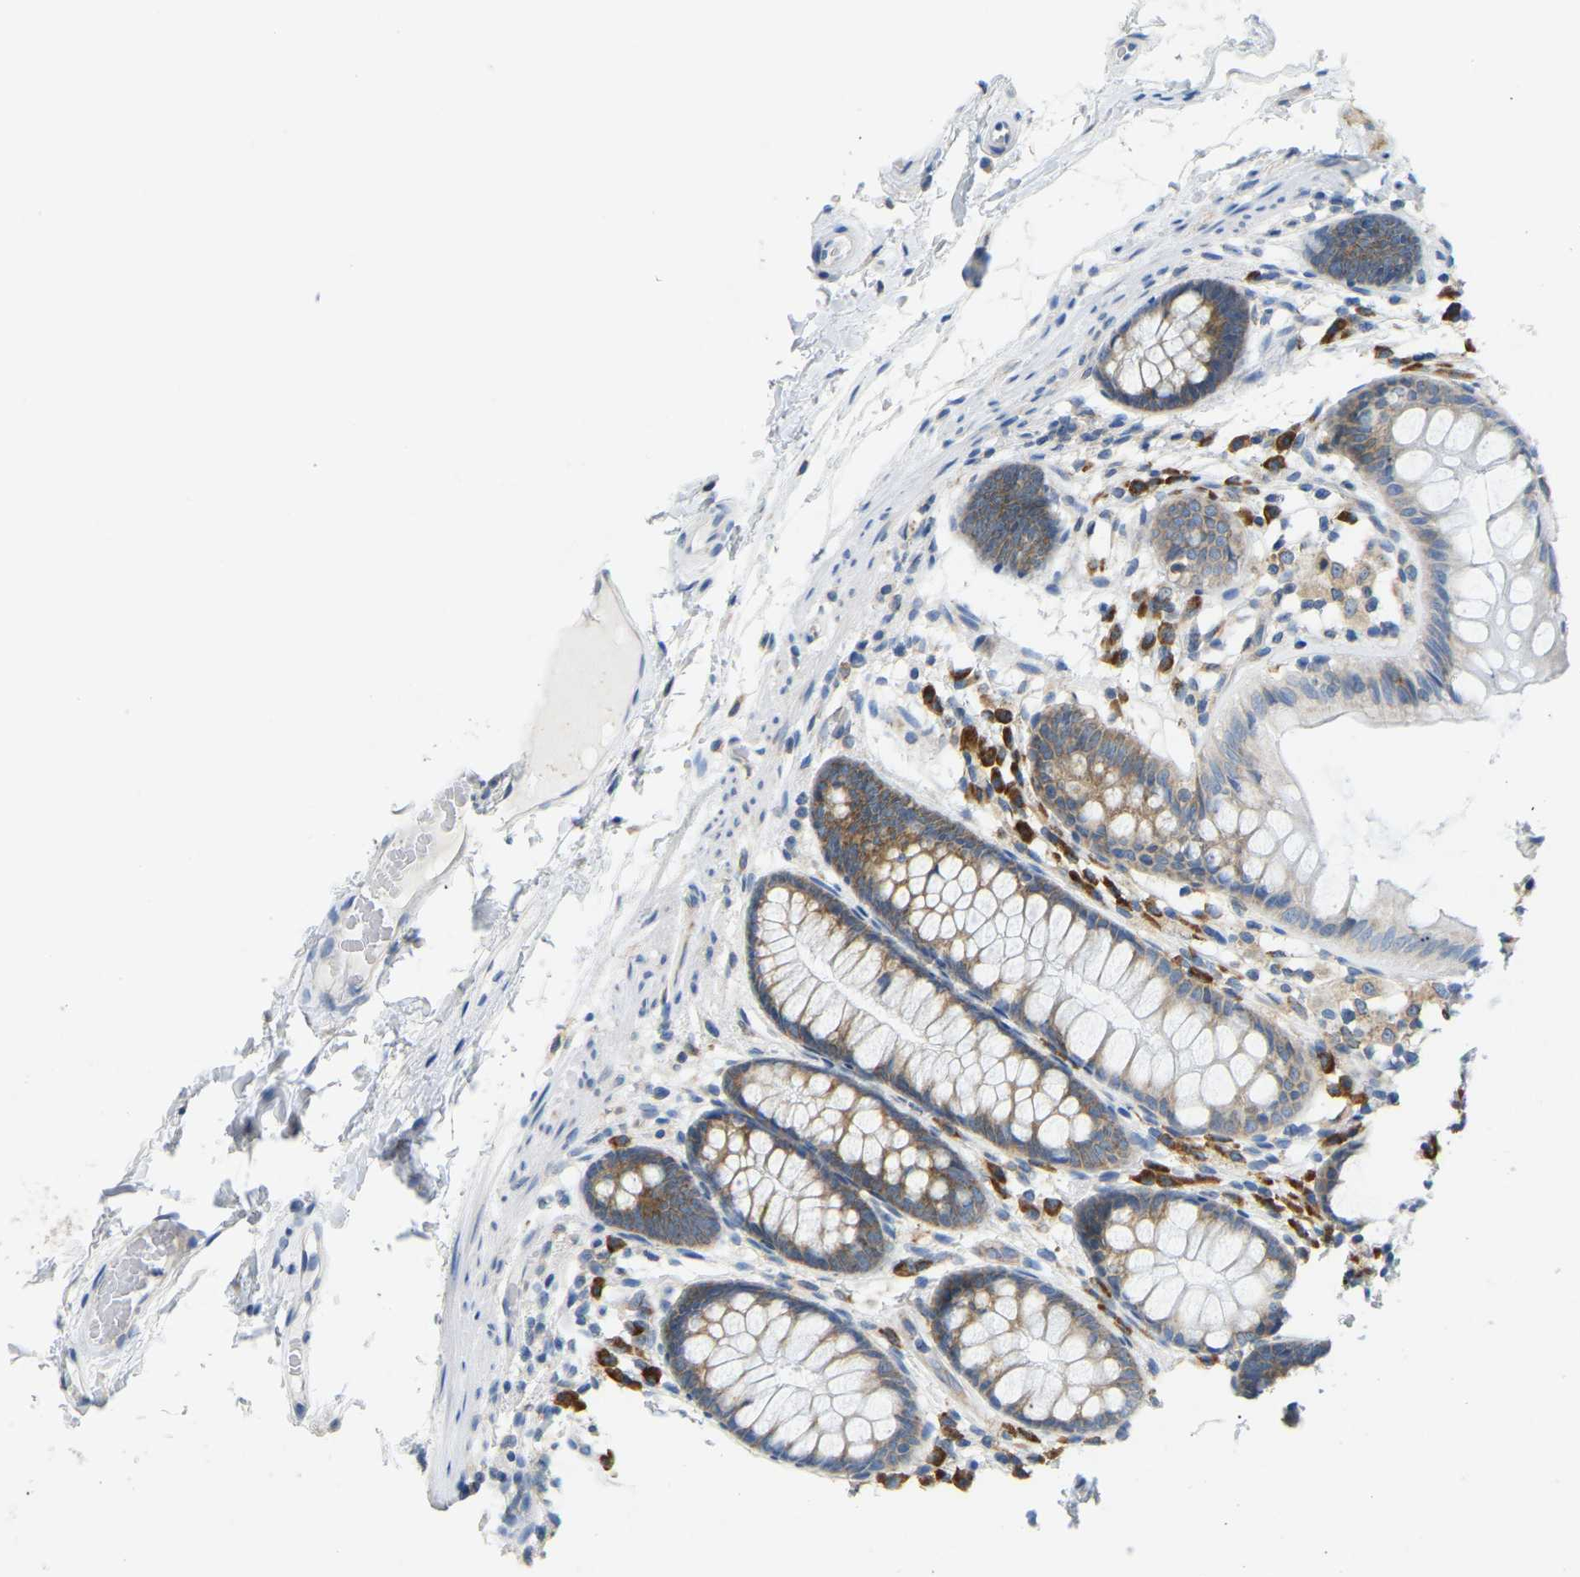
{"staining": {"intensity": "negative", "quantity": "none", "location": "none"}, "tissue": "colon", "cell_type": "Endothelial cells", "image_type": "normal", "snomed": [{"axis": "morphology", "description": "Normal tissue, NOS"}, {"axis": "topography", "description": "Colon"}], "caption": "High power microscopy micrograph of an immunohistochemistry (IHC) photomicrograph of benign colon, revealing no significant expression in endothelial cells. (DAB immunohistochemistry, high magnification).", "gene": "SND1", "patient": {"sex": "female", "age": 56}}